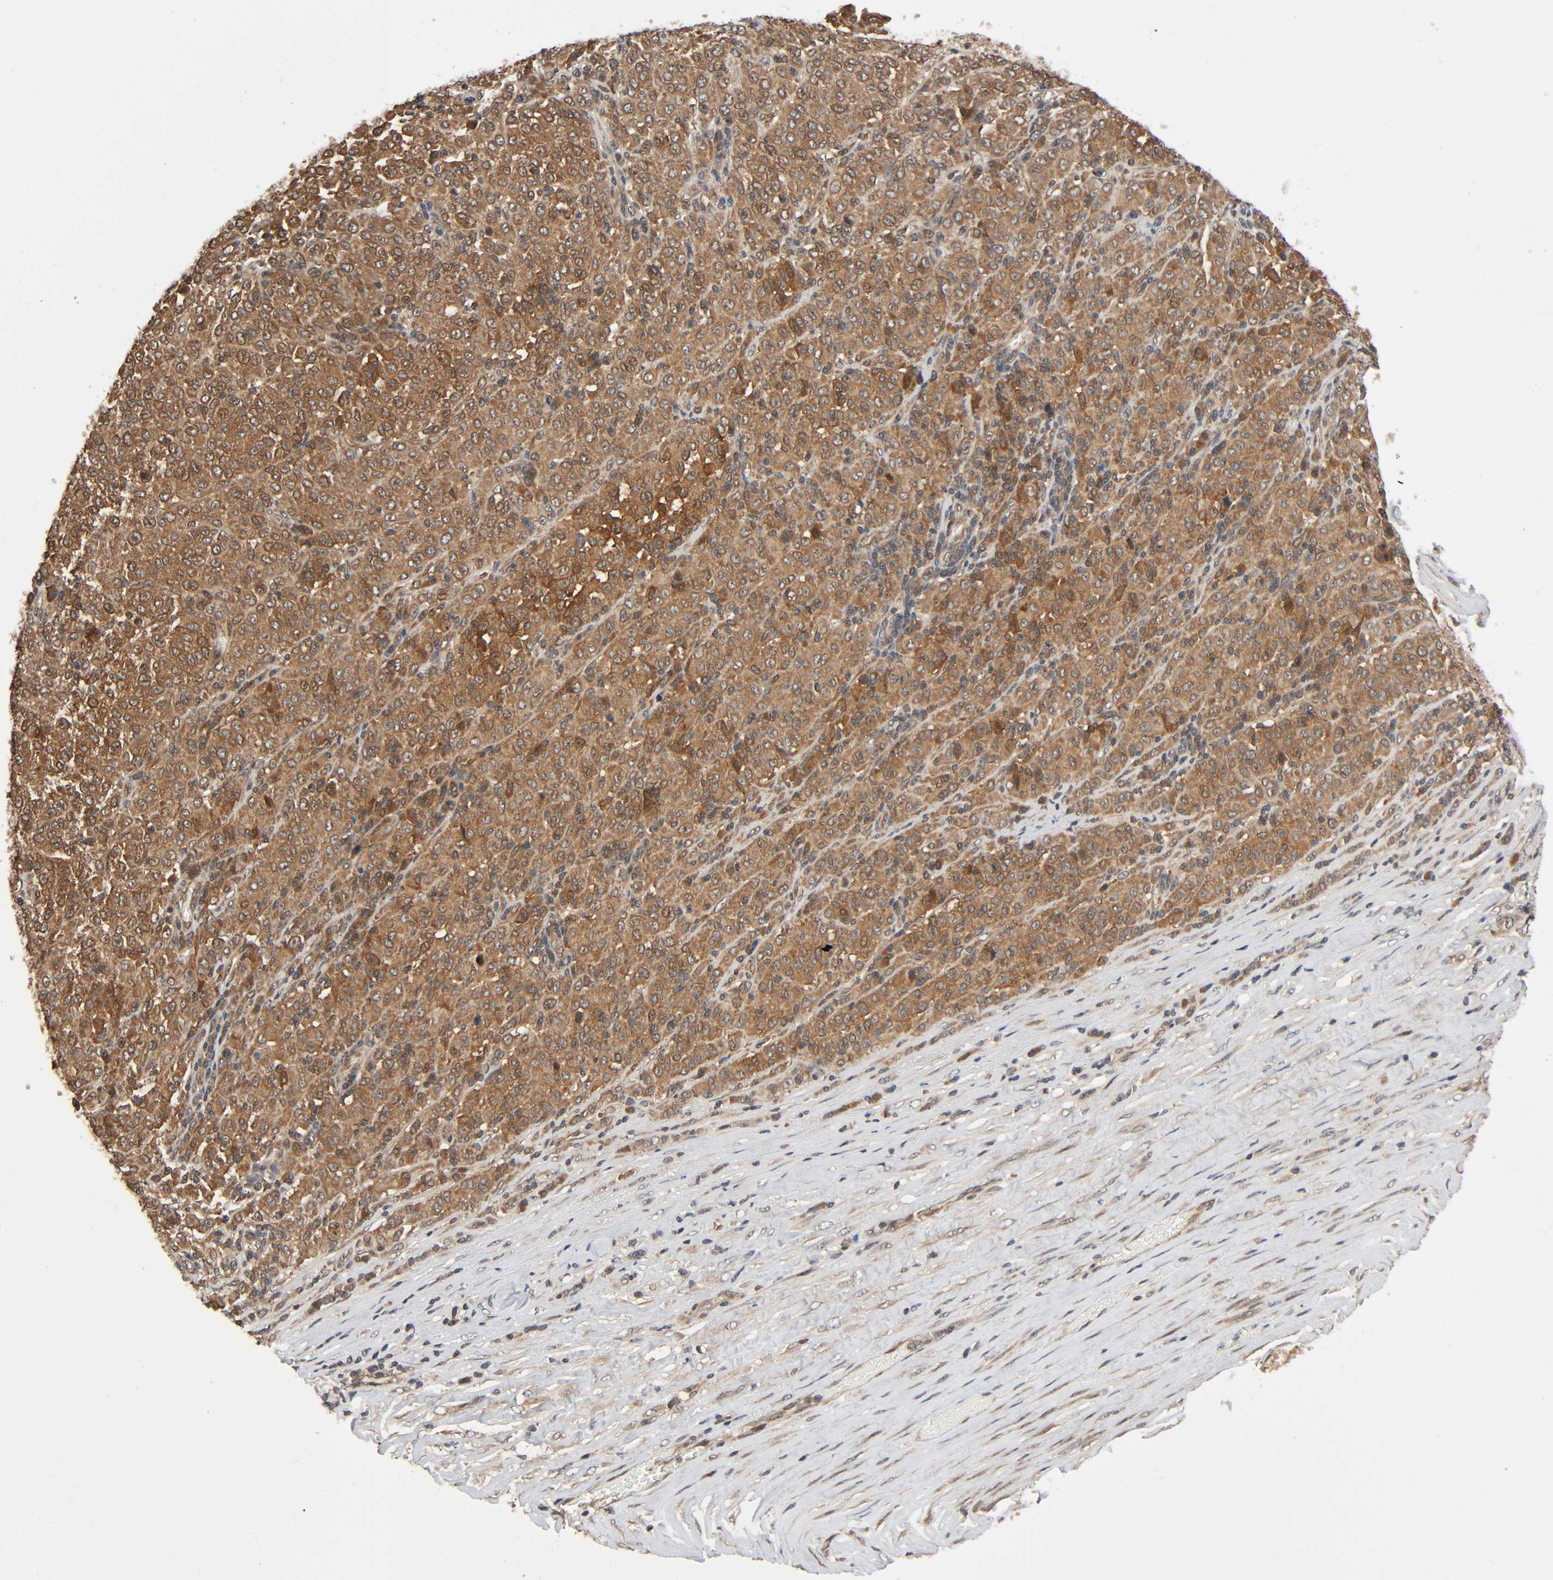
{"staining": {"intensity": "moderate", "quantity": ">75%", "location": "cytoplasmic/membranous"}, "tissue": "melanoma", "cell_type": "Tumor cells", "image_type": "cancer", "snomed": [{"axis": "morphology", "description": "Malignant melanoma, Metastatic site"}, {"axis": "topography", "description": "Pancreas"}], "caption": "Immunohistochemistry image of neoplastic tissue: malignant melanoma (metastatic site) stained using immunohistochemistry (IHC) demonstrates medium levels of moderate protein expression localized specifically in the cytoplasmic/membranous of tumor cells, appearing as a cytoplasmic/membranous brown color.", "gene": "PPP2R1B", "patient": {"sex": "female", "age": 30}}